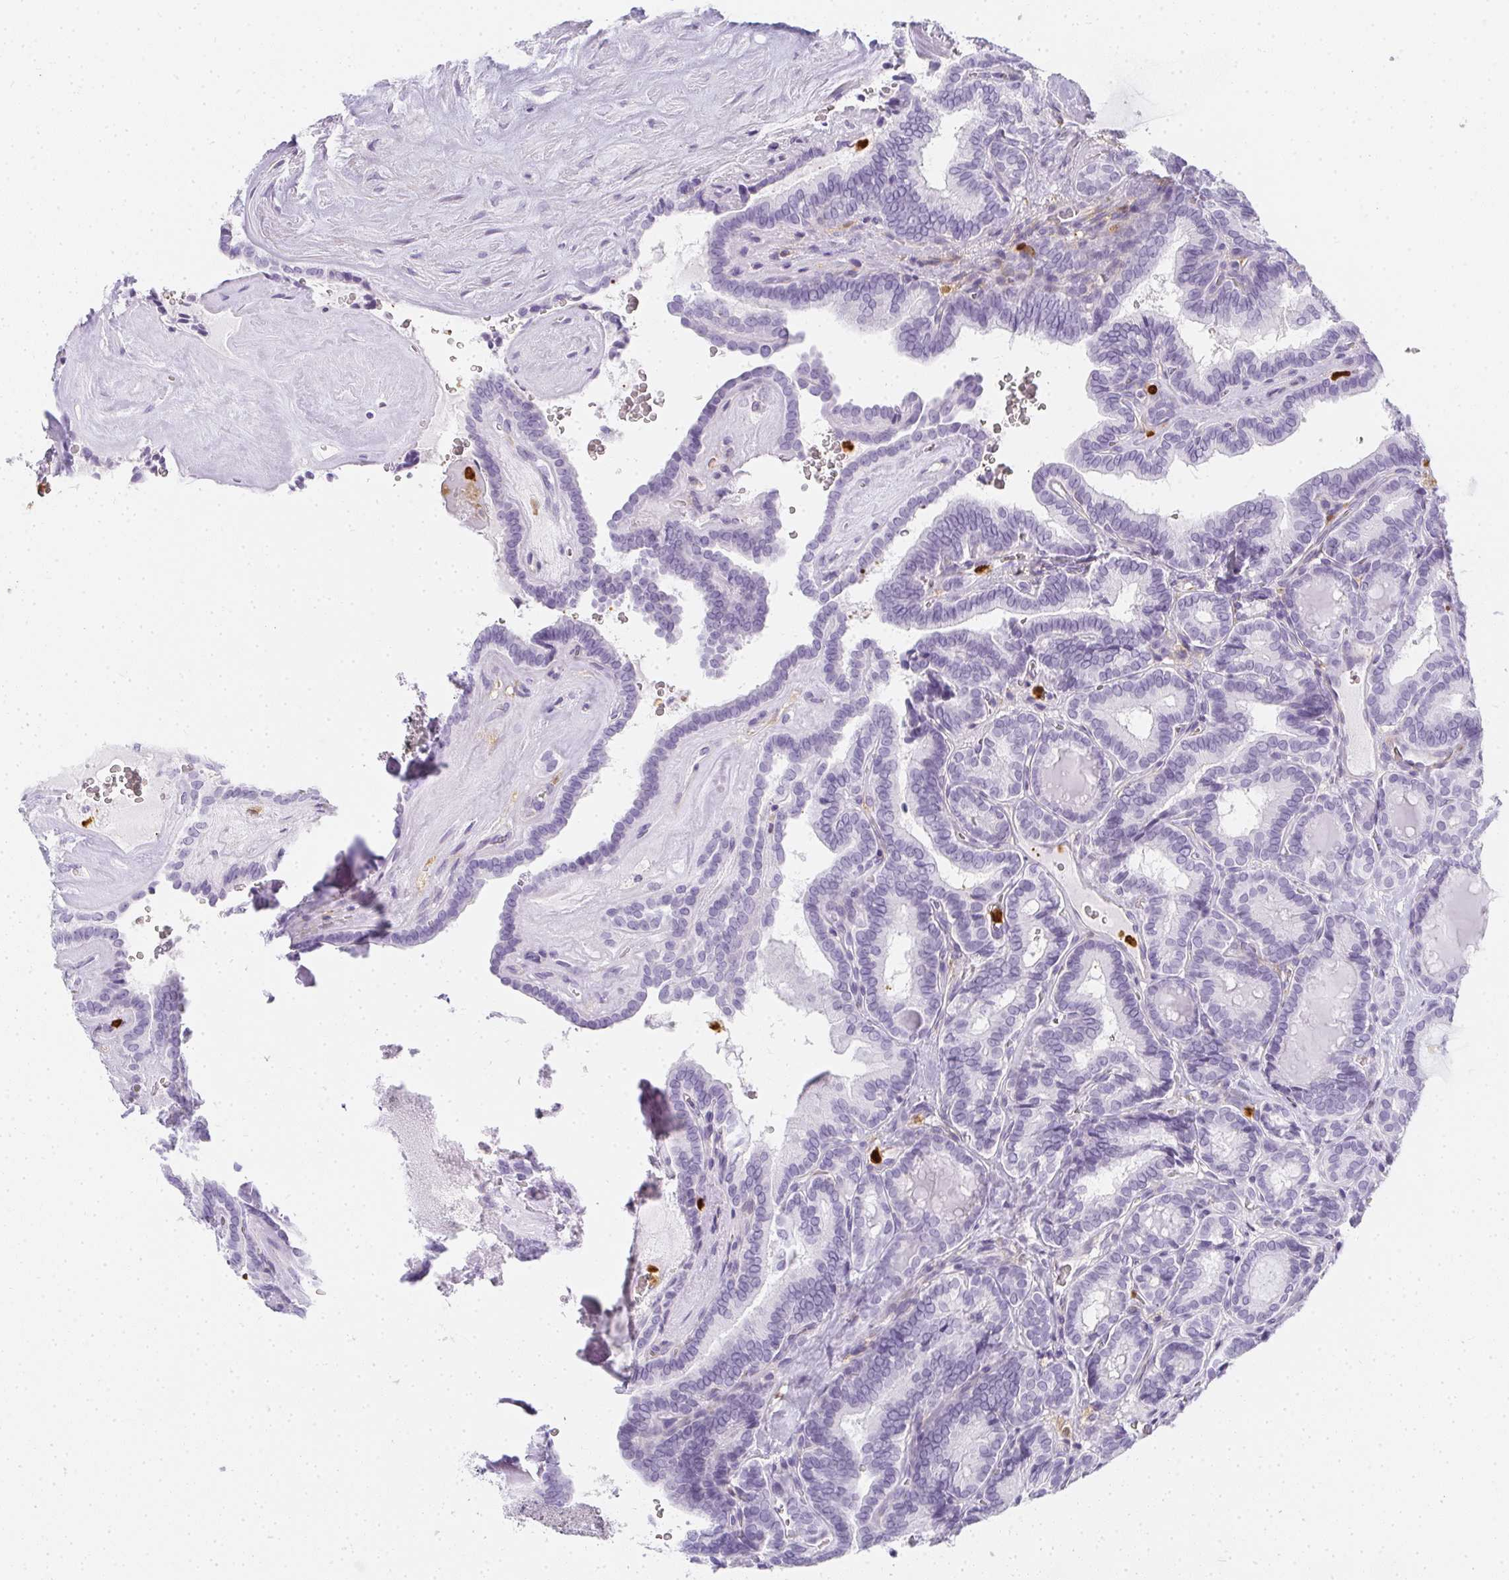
{"staining": {"intensity": "negative", "quantity": "none", "location": "none"}, "tissue": "thyroid cancer", "cell_type": "Tumor cells", "image_type": "cancer", "snomed": [{"axis": "morphology", "description": "Papillary adenocarcinoma, NOS"}, {"axis": "topography", "description": "Thyroid gland"}], "caption": "A micrograph of human papillary adenocarcinoma (thyroid) is negative for staining in tumor cells.", "gene": "HK3", "patient": {"sex": "female", "age": 21}}